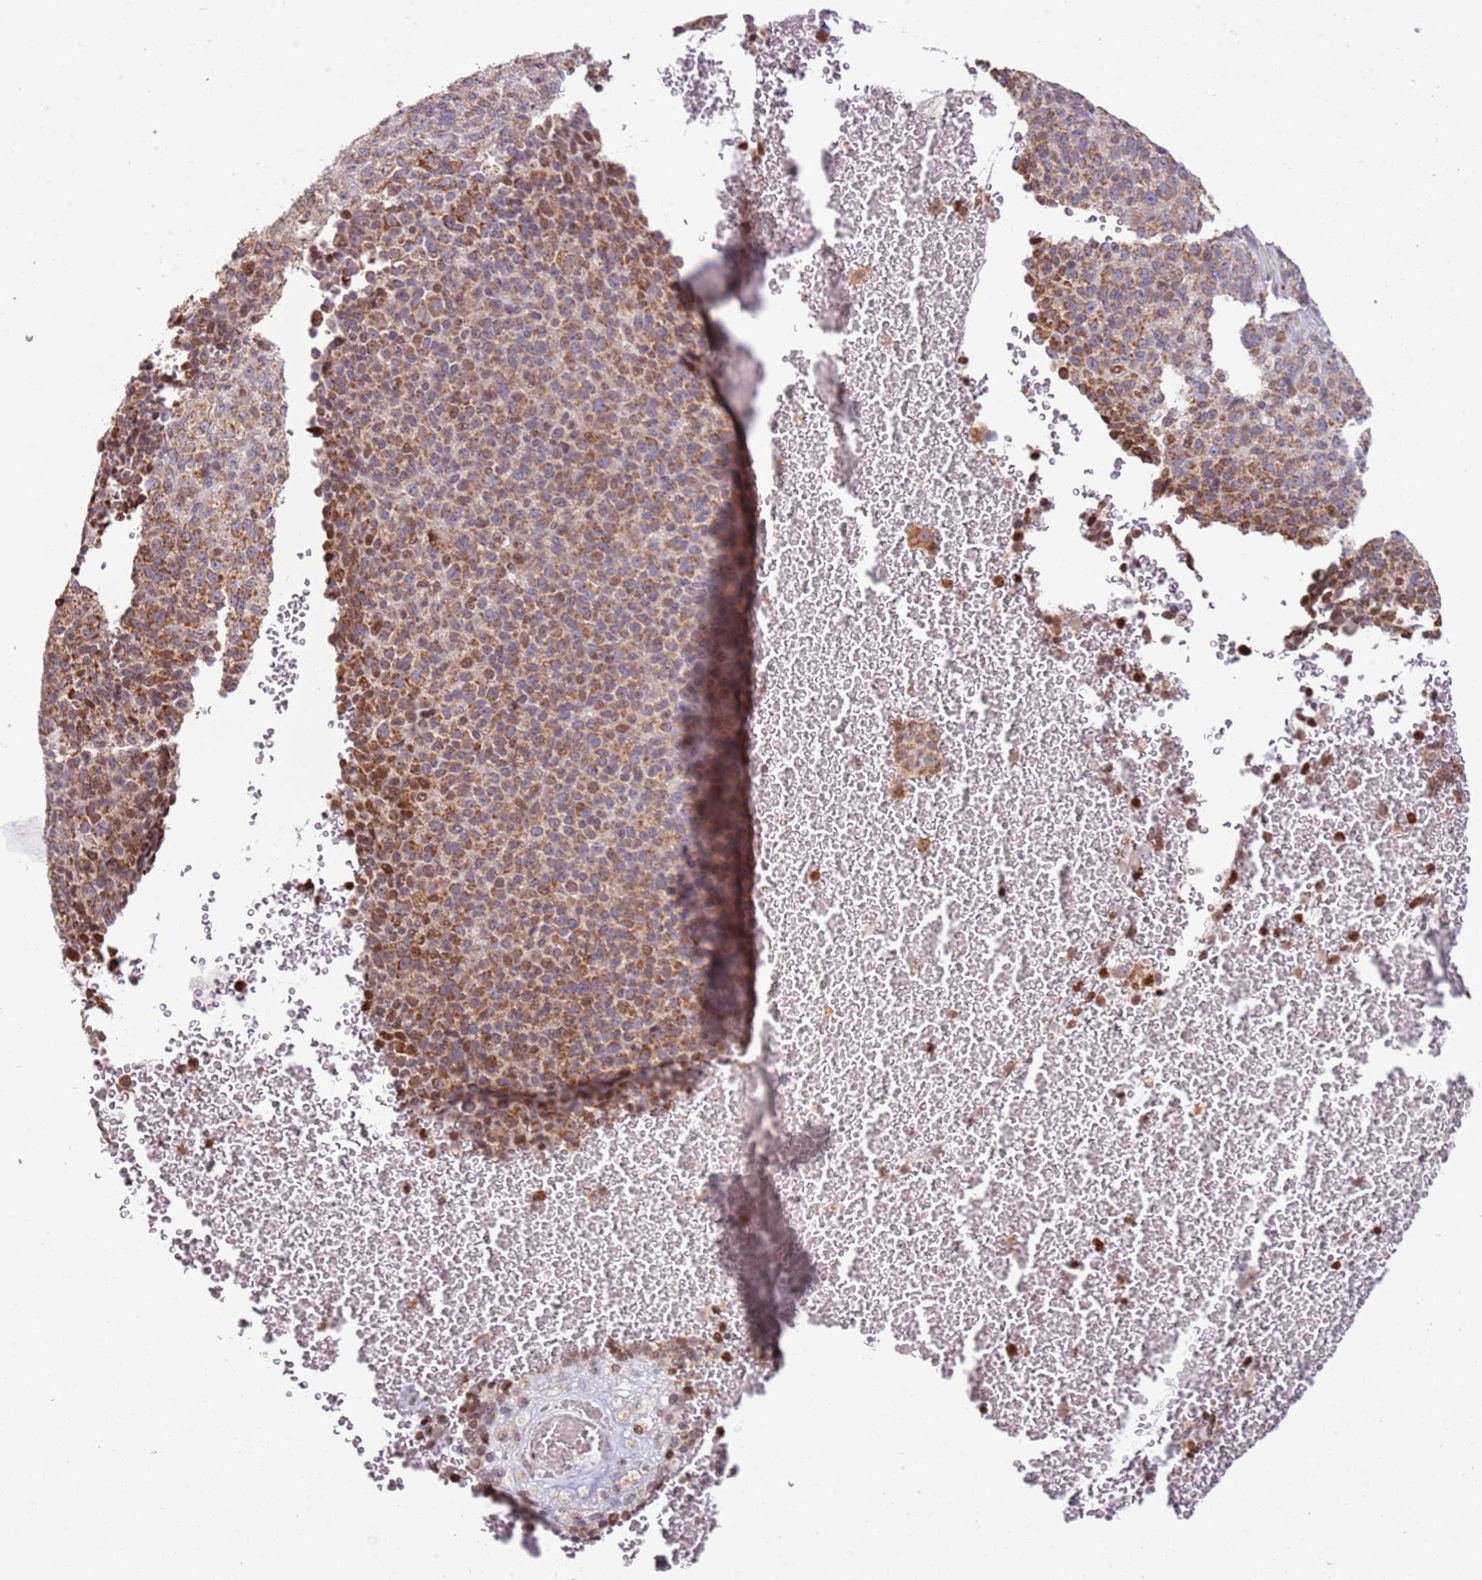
{"staining": {"intensity": "moderate", "quantity": ">75%", "location": "cytoplasmic/membranous"}, "tissue": "melanoma", "cell_type": "Tumor cells", "image_type": "cancer", "snomed": [{"axis": "morphology", "description": "Malignant melanoma, Metastatic site"}, {"axis": "topography", "description": "Brain"}], "caption": "A brown stain highlights moderate cytoplasmic/membranous positivity of a protein in human malignant melanoma (metastatic site) tumor cells.", "gene": "SCAF1", "patient": {"sex": "female", "age": 56}}